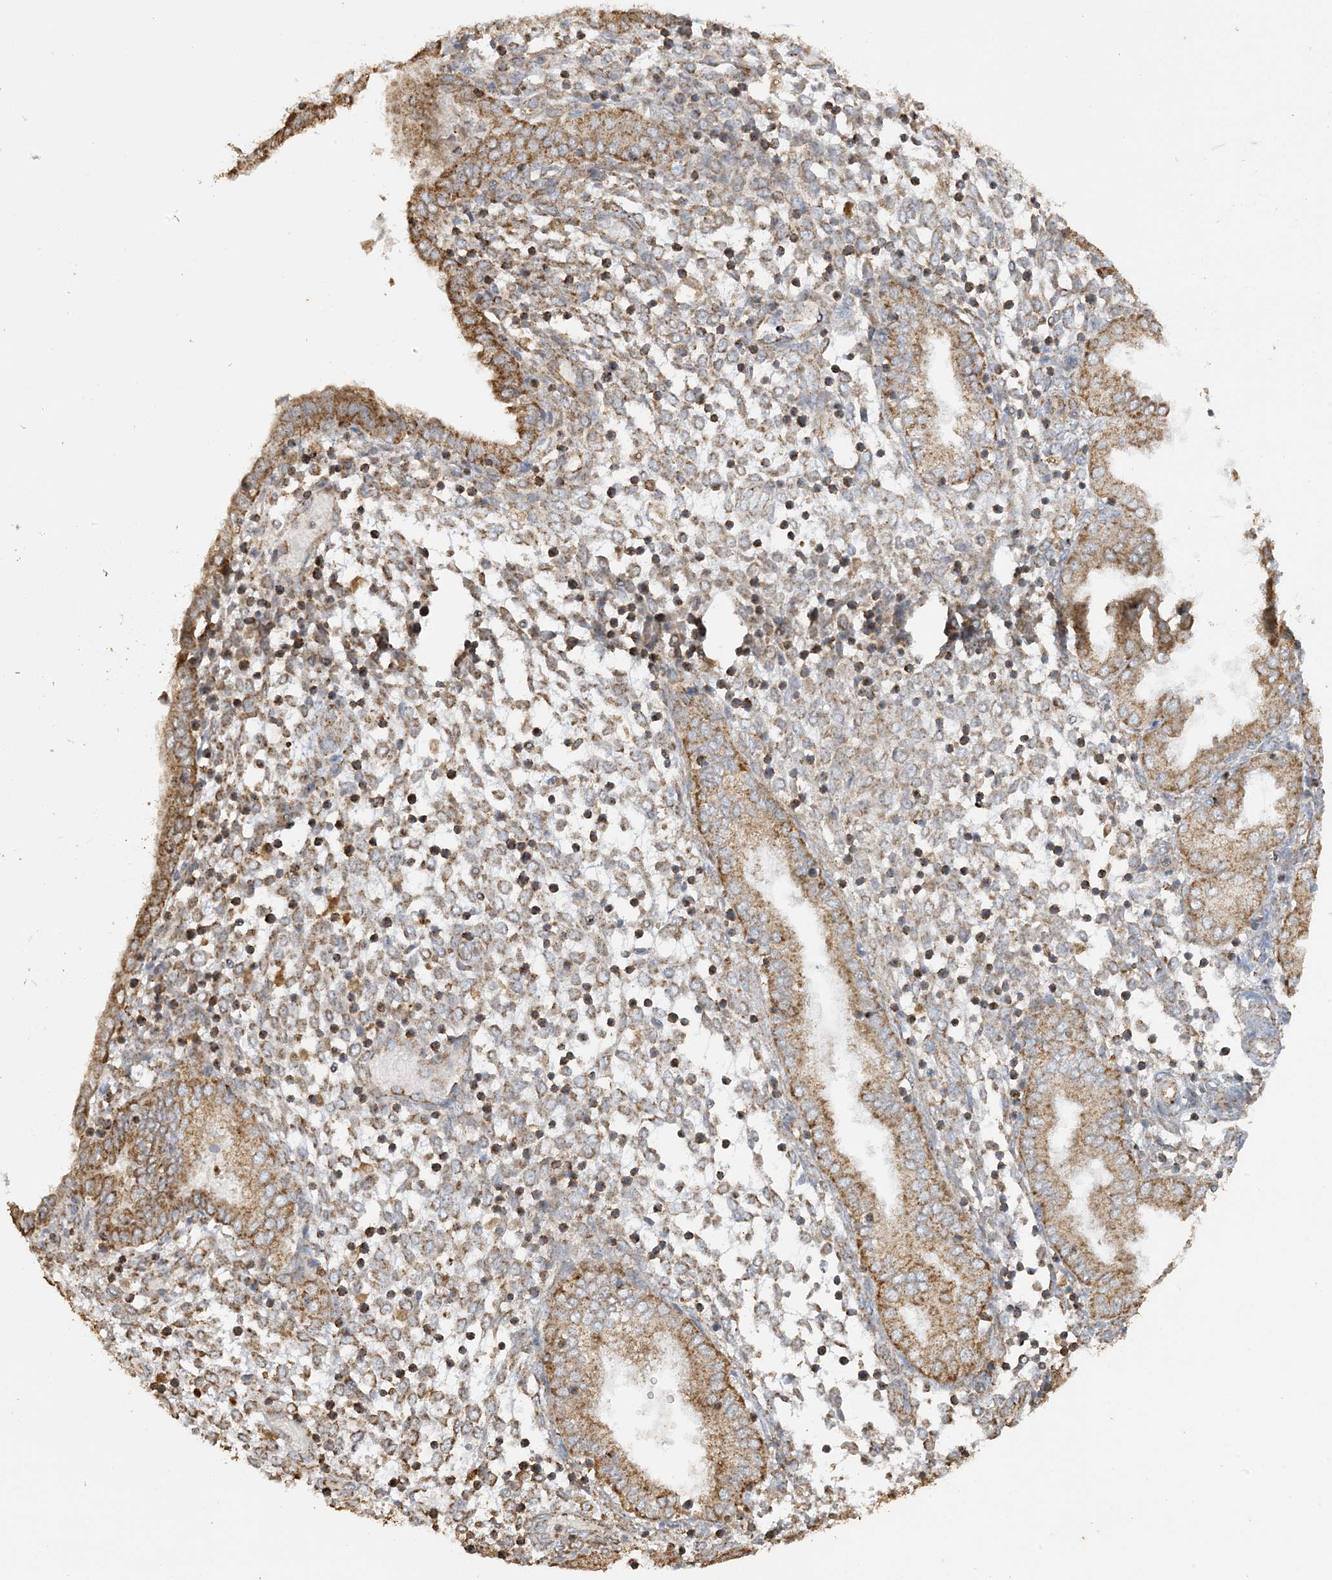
{"staining": {"intensity": "moderate", "quantity": ">75%", "location": "cytoplasmic/membranous"}, "tissue": "endometrium", "cell_type": "Cells in endometrial stroma", "image_type": "normal", "snomed": [{"axis": "morphology", "description": "Normal tissue, NOS"}, {"axis": "topography", "description": "Endometrium"}], "caption": "A medium amount of moderate cytoplasmic/membranous expression is identified in approximately >75% of cells in endometrial stroma in benign endometrium. (Brightfield microscopy of DAB IHC at high magnification).", "gene": "AGA", "patient": {"sex": "female", "age": 53}}